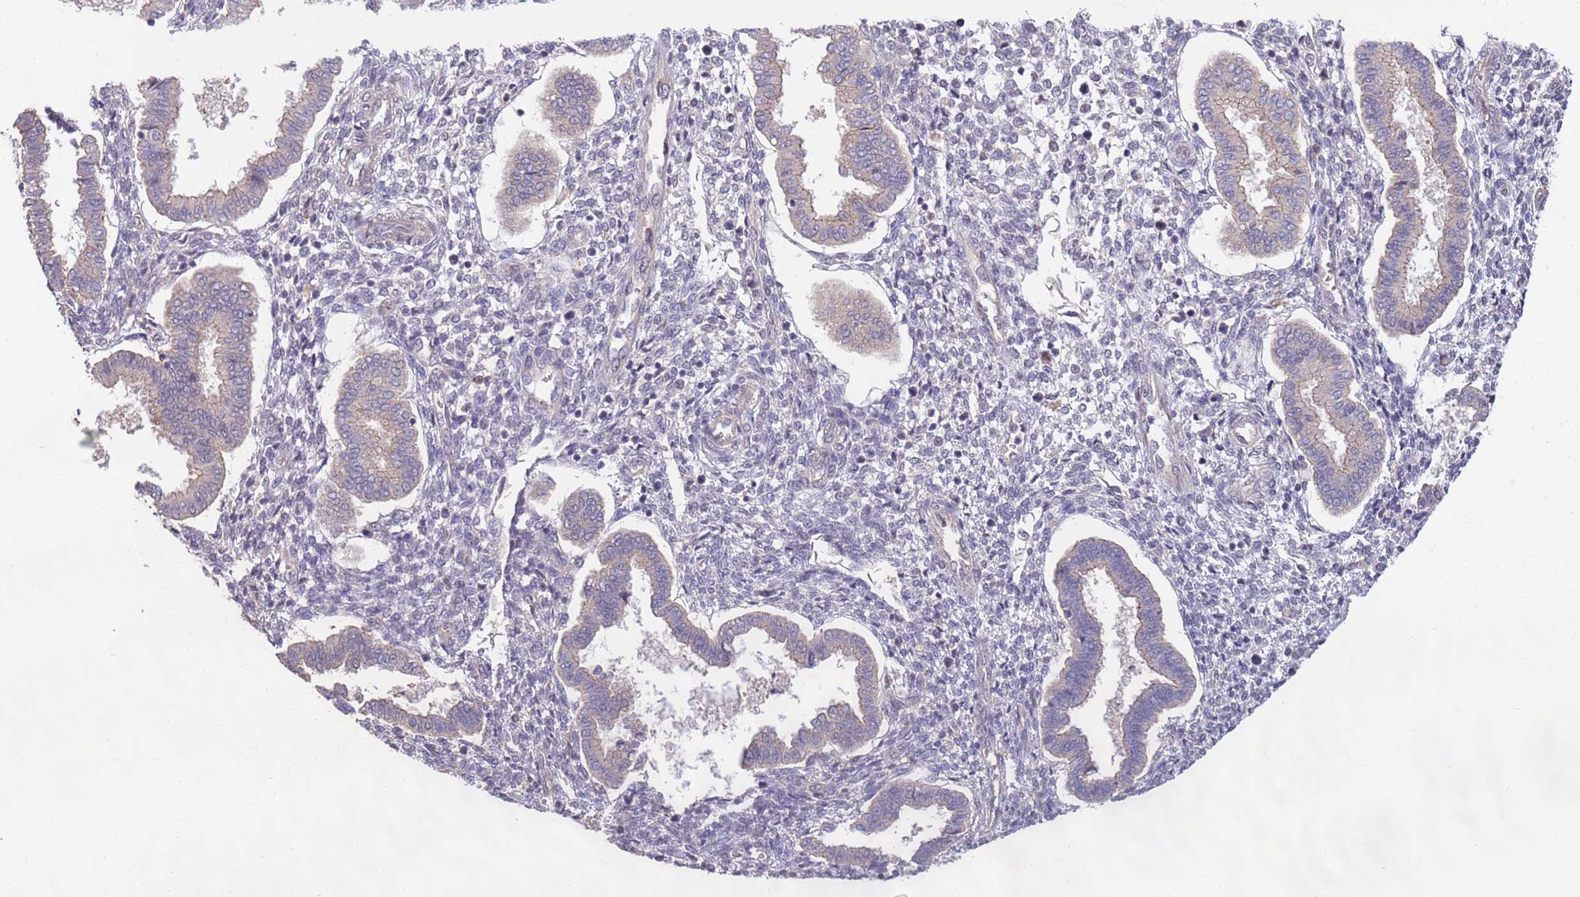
{"staining": {"intensity": "weak", "quantity": "<25%", "location": "cytoplasmic/membranous"}, "tissue": "endometrium", "cell_type": "Cells in endometrial stroma", "image_type": "normal", "snomed": [{"axis": "morphology", "description": "Normal tissue, NOS"}, {"axis": "topography", "description": "Endometrium"}], "caption": "Immunohistochemistry (IHC) of normal endometrium shows no staining in cells in endometrial stroma.", "gene": "MARVELD2", "patient": {"sex": "female", "age": 24}}